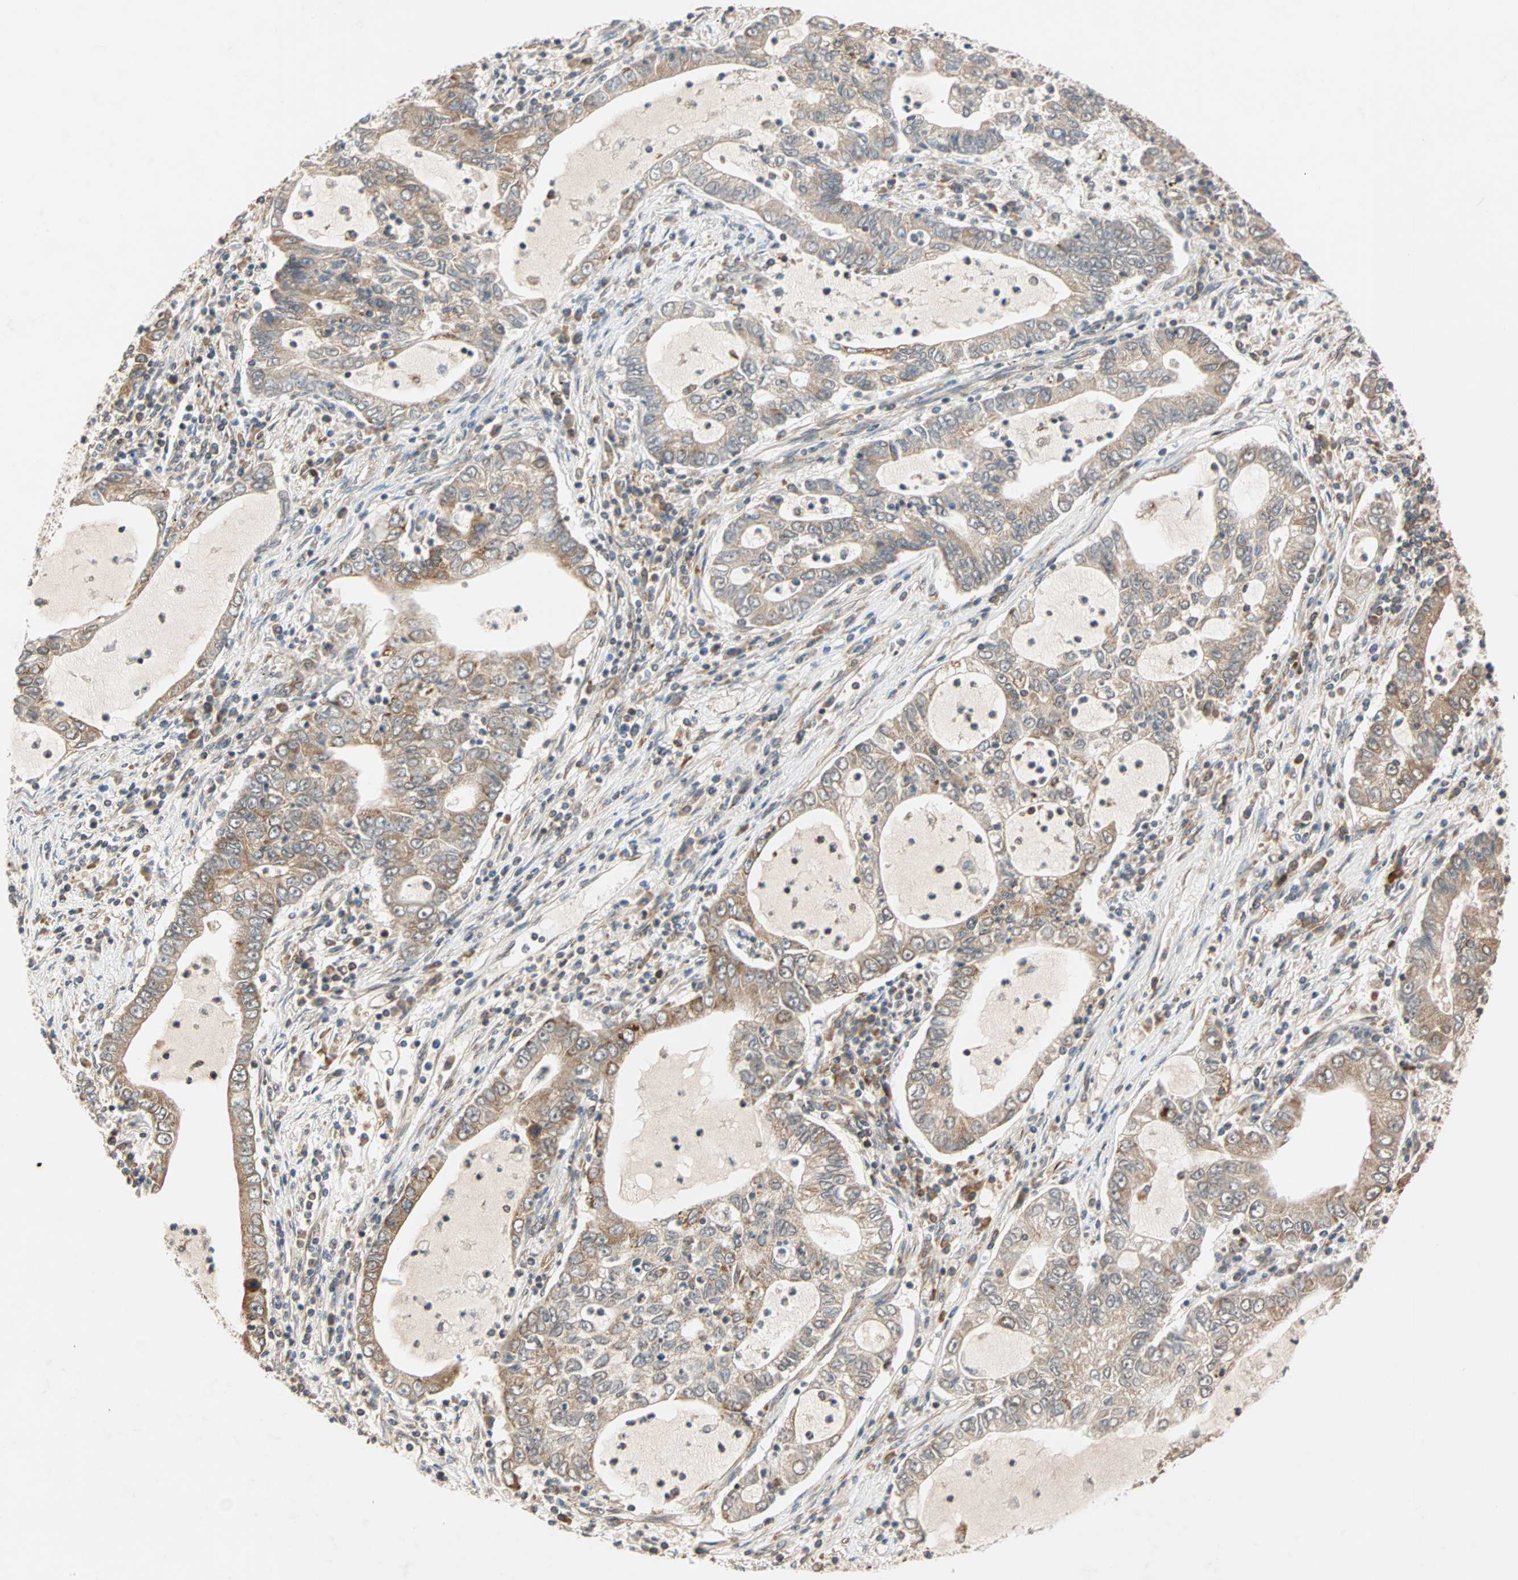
{"staining": {"intensity": "moderate", "quantity": "<25%", "location": "cytoplasmic/membranous"}, "tissue": "lung cancer", "cell_type": "Tumor cells", "image_type": "cancer", "snomed": [{"axis": "morphology", "description": "Adenocarcinoma, NOS"}, {"axis": "topography", "description": "Lung"}], "caption": "Immunohistochemistry photomicrograph of neoplastic tissue: adenocarcinoma (lung) stained using IHC demonstrates low levels of moderate protein expression localized specifically in the cytoplasmic/membranous of tumor cells, appearing as a cytoplasmic/membranous brown color.", "gene": "AUP1", "patient": {"sex": "female", "age": 51}}